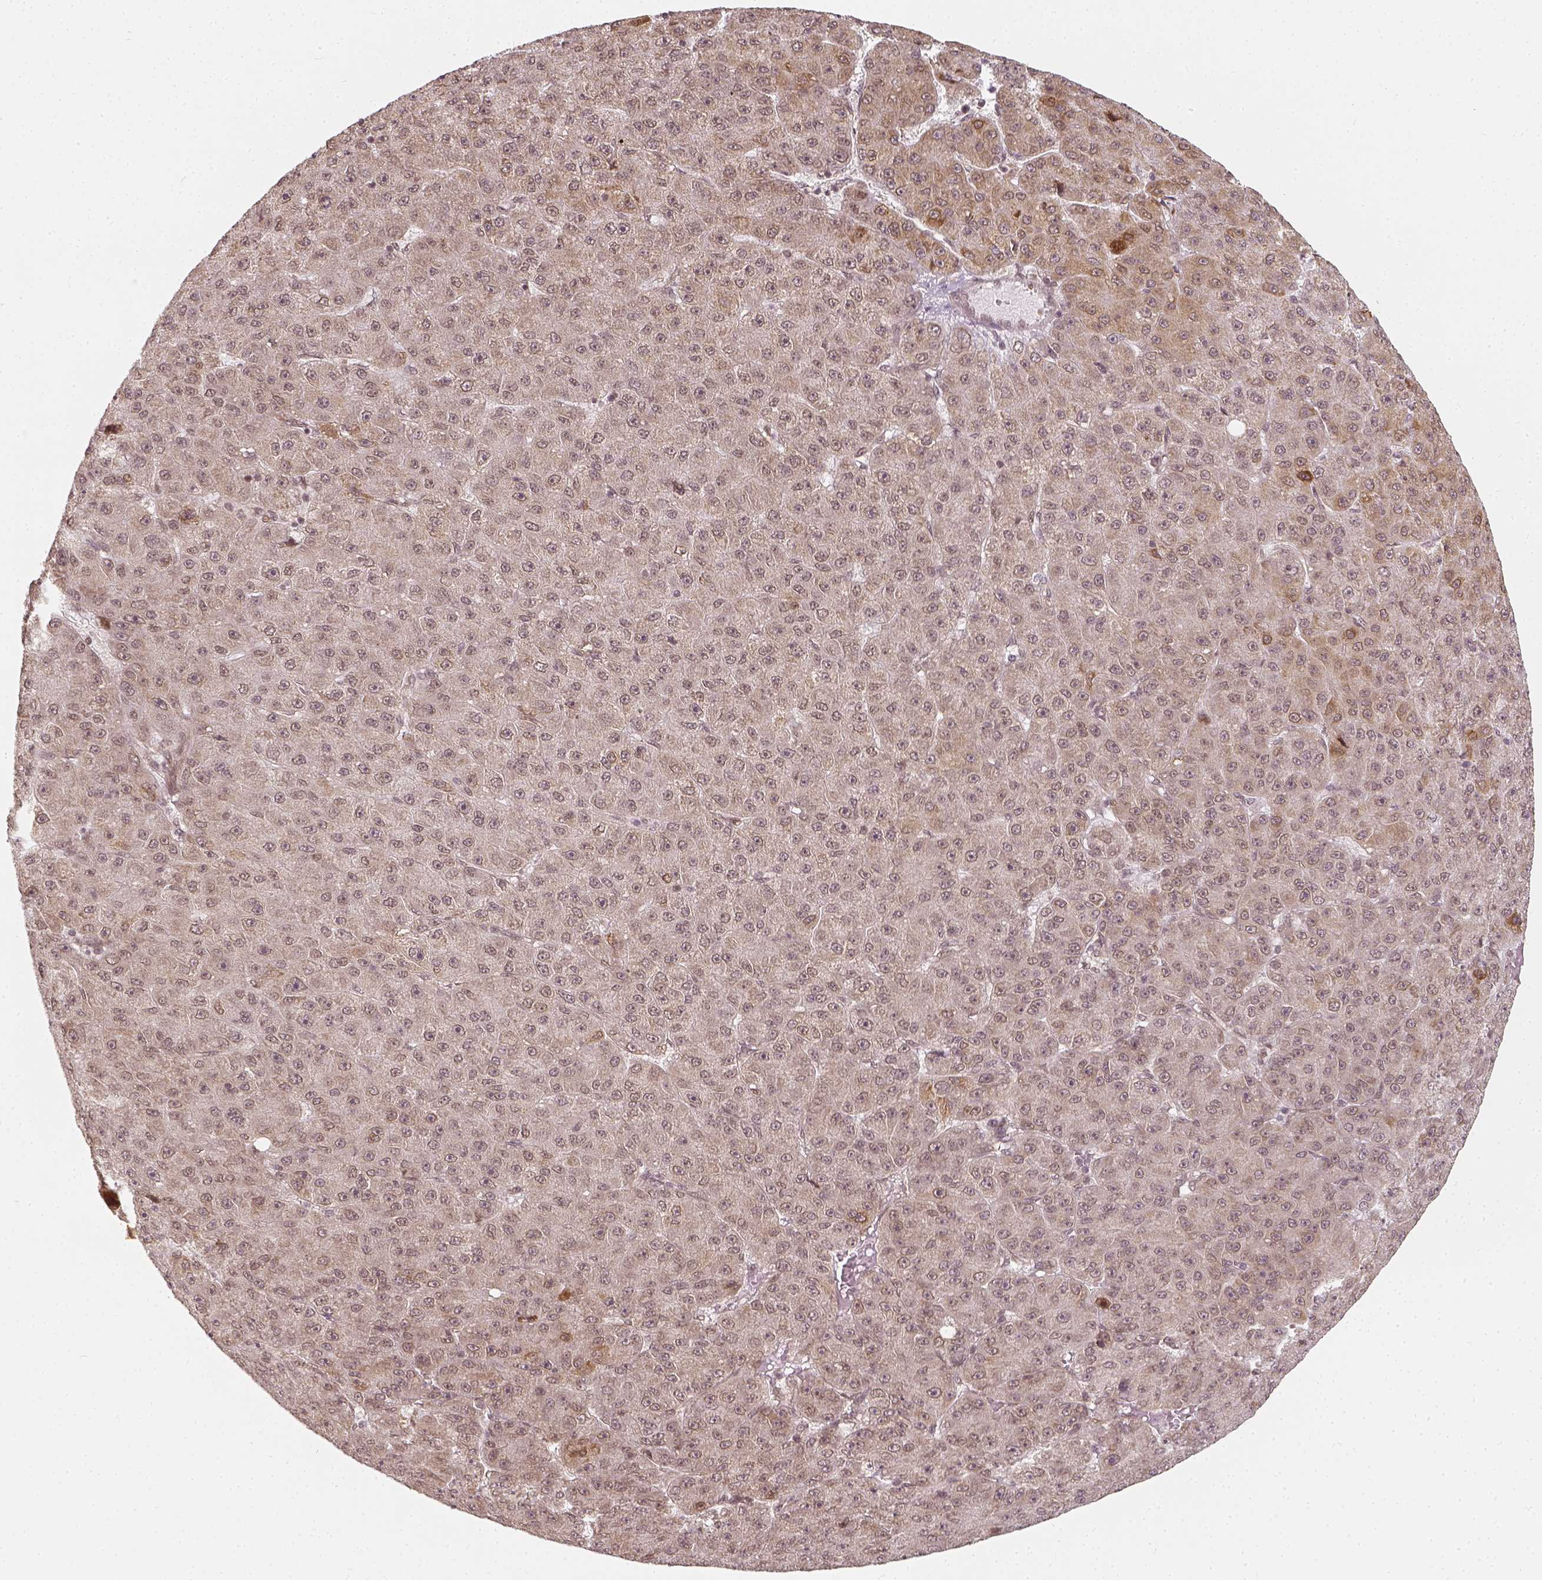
{"staining": {"intensity": "weak", "quantity": "<25%", "location": "cytoplasmic/membranous"}, "tissue": "liver cancer", "cell_type": "Tumor cells", "image_type": "cancer", "snomed": [{"axis": "morphology", "description": "Carcinoma, Hepatocellular, NOS"}, {"axis": "topography", "description": "Liver"}], "caption": "This histopathology image is of hepatocellular carcinoma (liver) stained with IHC to label a protein in brown with the nuclei are counter-stained blue. There is no staining in tumor cells.", "gene": "ZMAT3", "patient": {"sex": "male", "age": 67}}